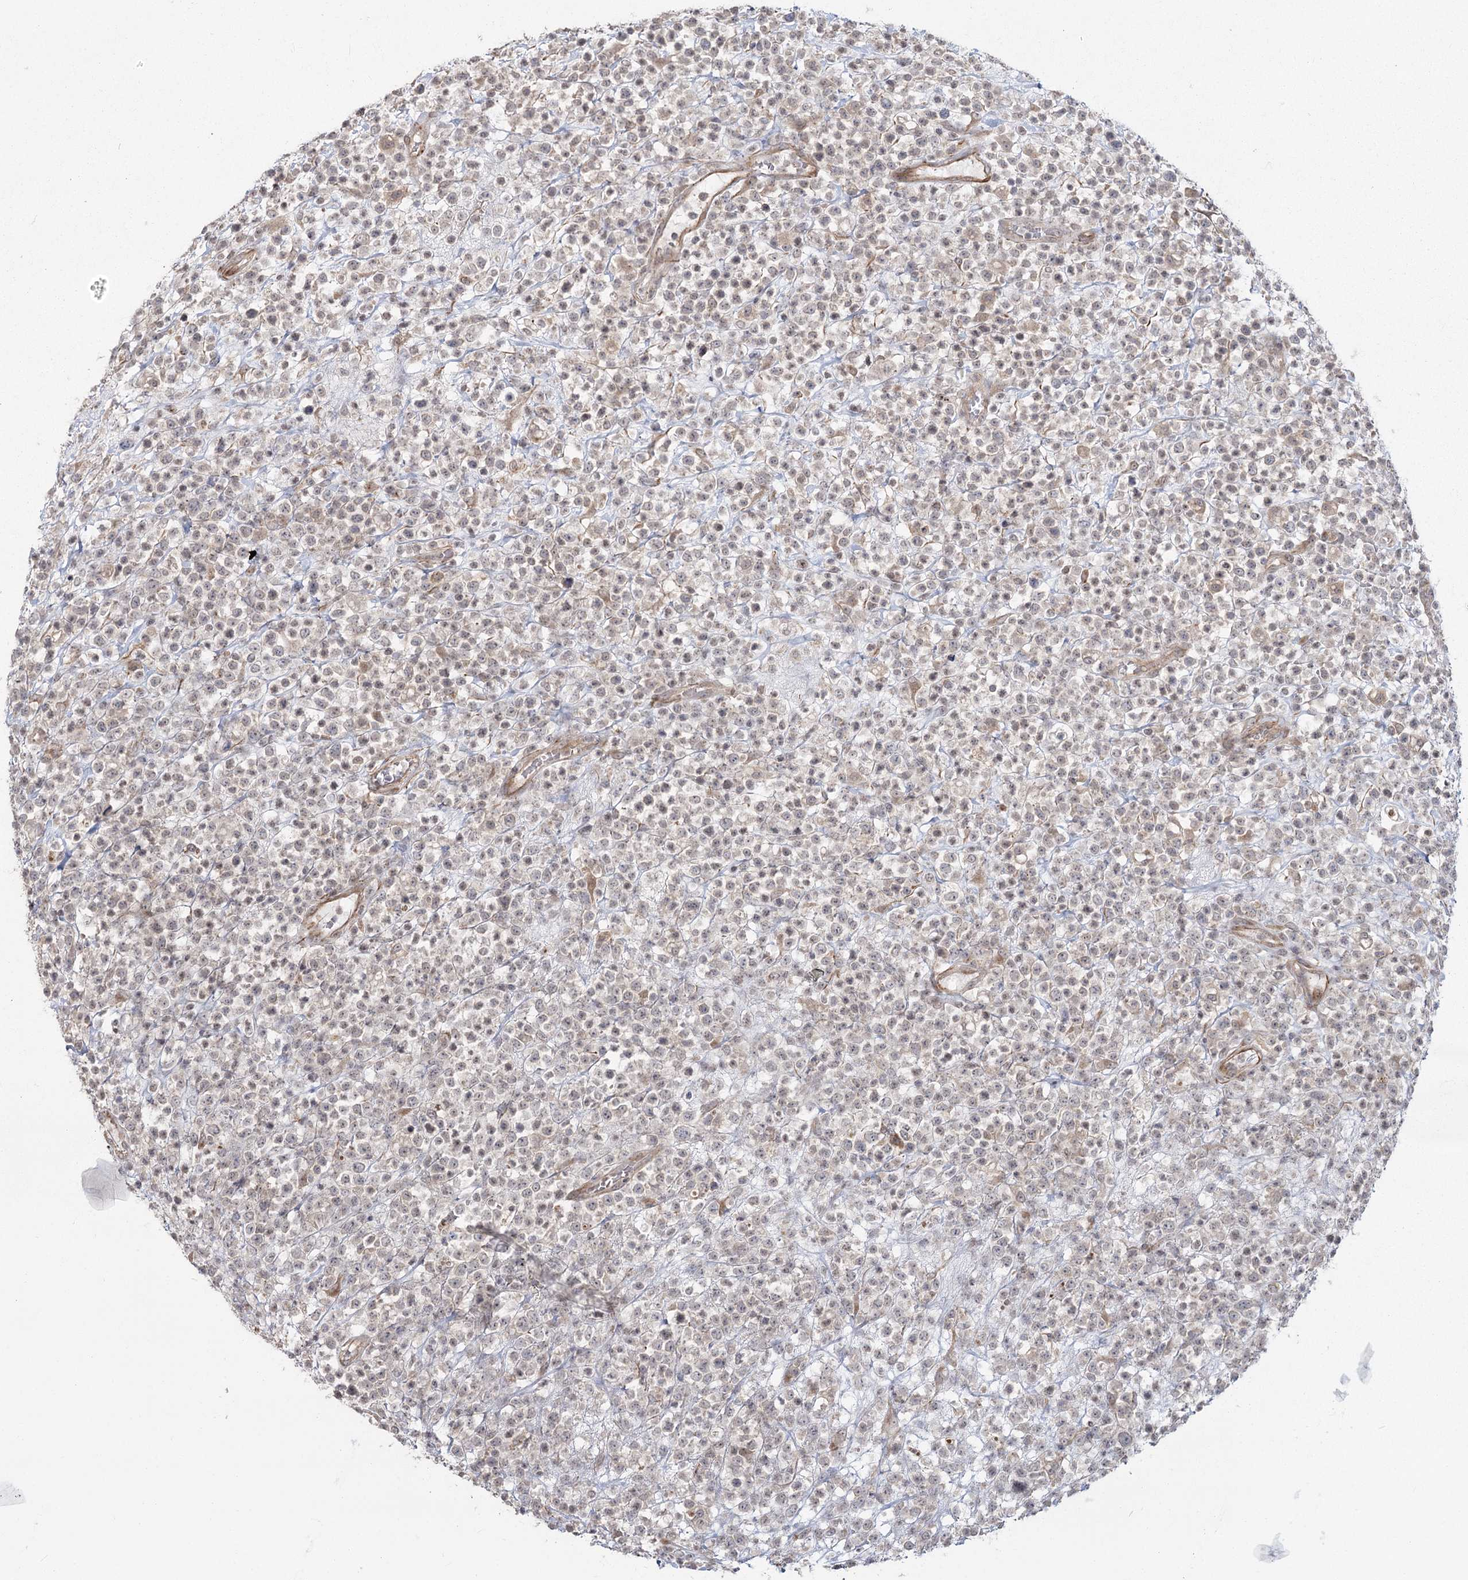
{"staining": {"intensity": "weak", "quantity": "<25%", "location": "cytoplasmic/membranous,nuclear"}, "tissue": "lymphoma", "cell_type": "Tumor cells", "image_type": "cancer", "snomed": [{"axis": "morphology", "description": "Malignant lymphoma, non-Hodgkin's type, High grade"}, {"axis": "topography", "description": "Colon"}], "caption": "There is no significant staining in tumor cells of high-grade malignant lymphoma, non-Hodgkin's type. (Immunohistochemistry (ihc), brightfield microscopy, high magnification).", "gene": "AP2M1", "patient": {"sex": "female", "age": 53}}